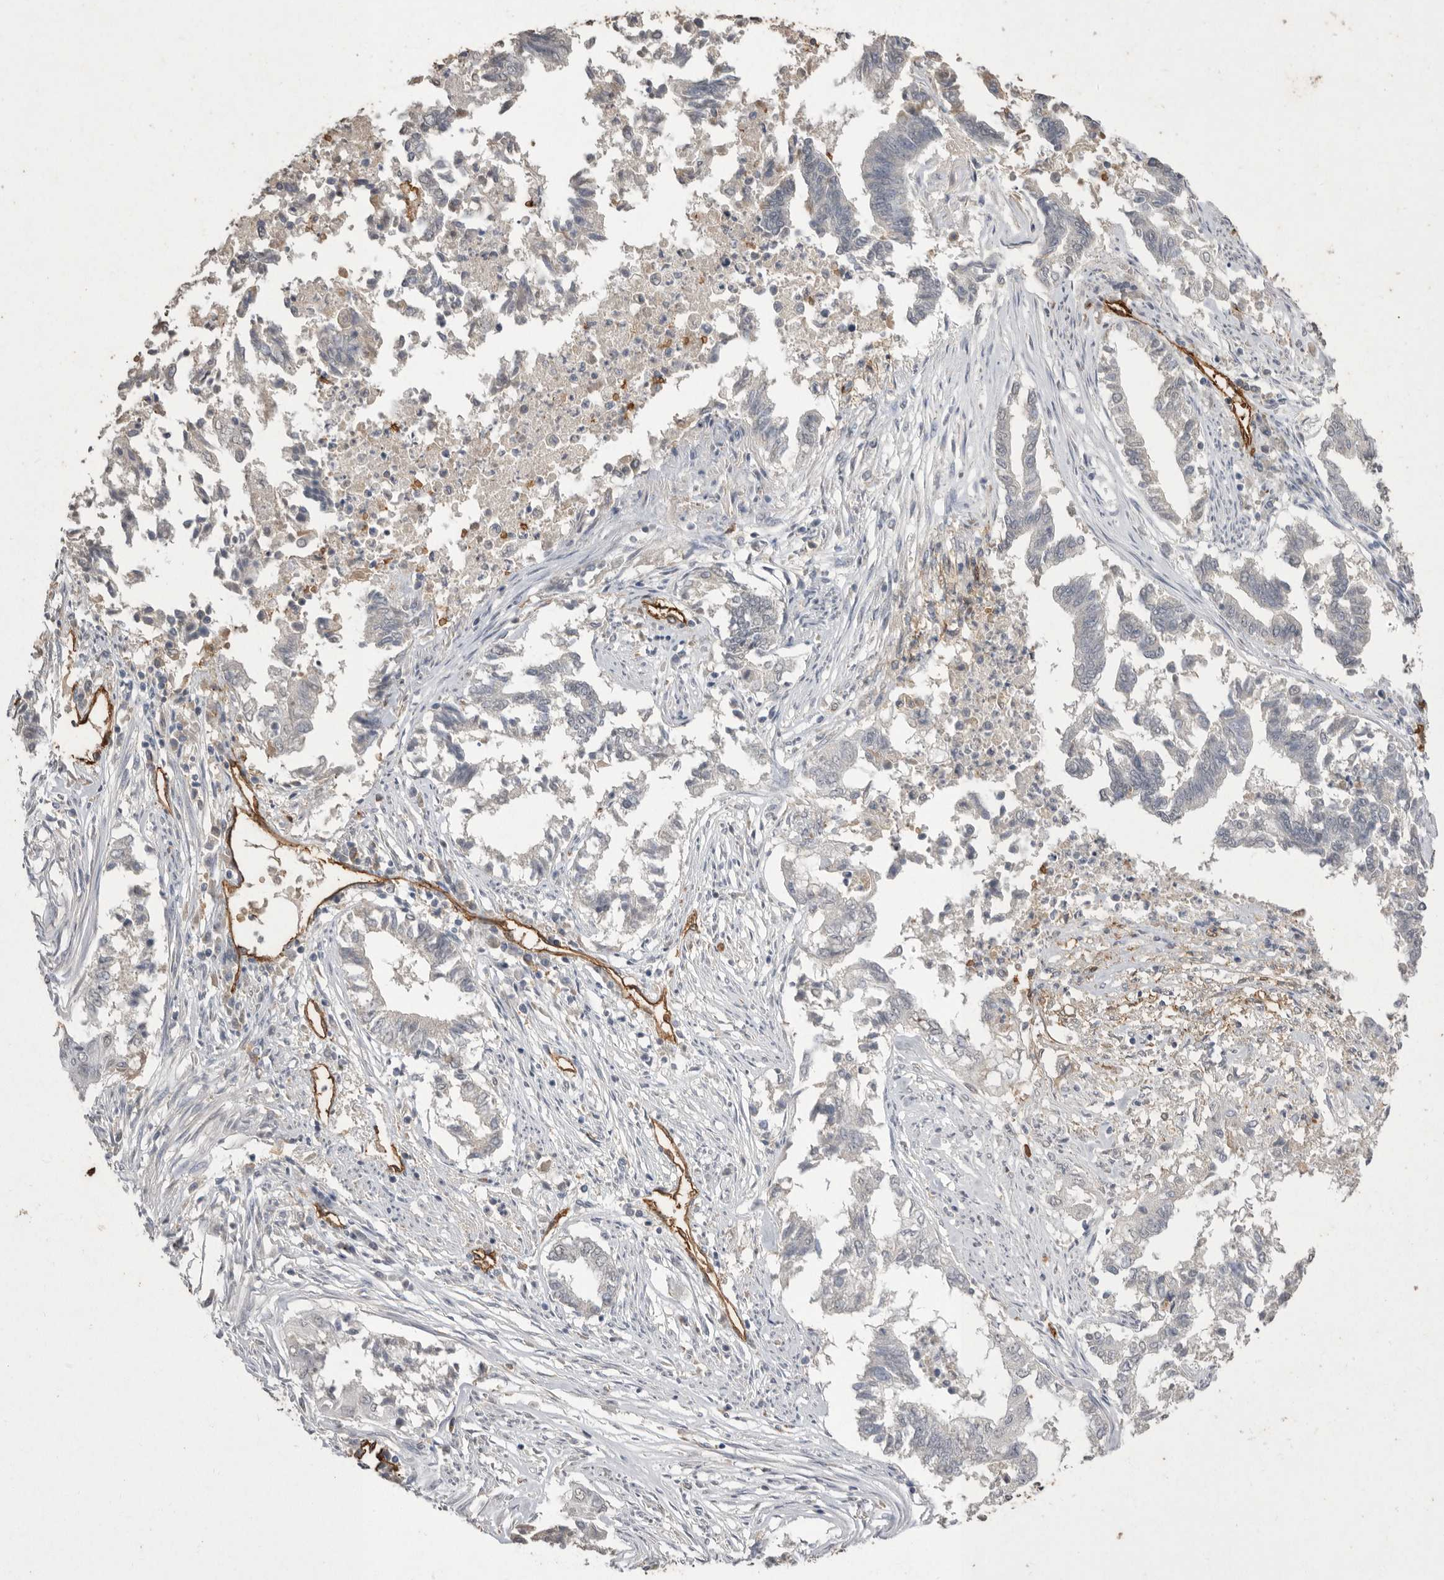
{"staining": {"intensity": "negative", "quantity": "none", "location": "none"}, "tissue": "endometrial cancer", "cell_type": "Tumor cells", "image_type": "cancer", "snomed": [{"axis": "morphology", "description": "Necrosis, NOS"}, {"axis": "morphology", "description": "Adenocarcinoma, NOS"}, {"axis": "topography", "description": "Endometrium"}], "caption": "This is an immunohistochemistry (IHC) photomicrograph of endometrial adenocarcinoma. There is no positivity in tumor cells.", "gene": "IL27", "patient": {"sex": "female", "age": 79}}